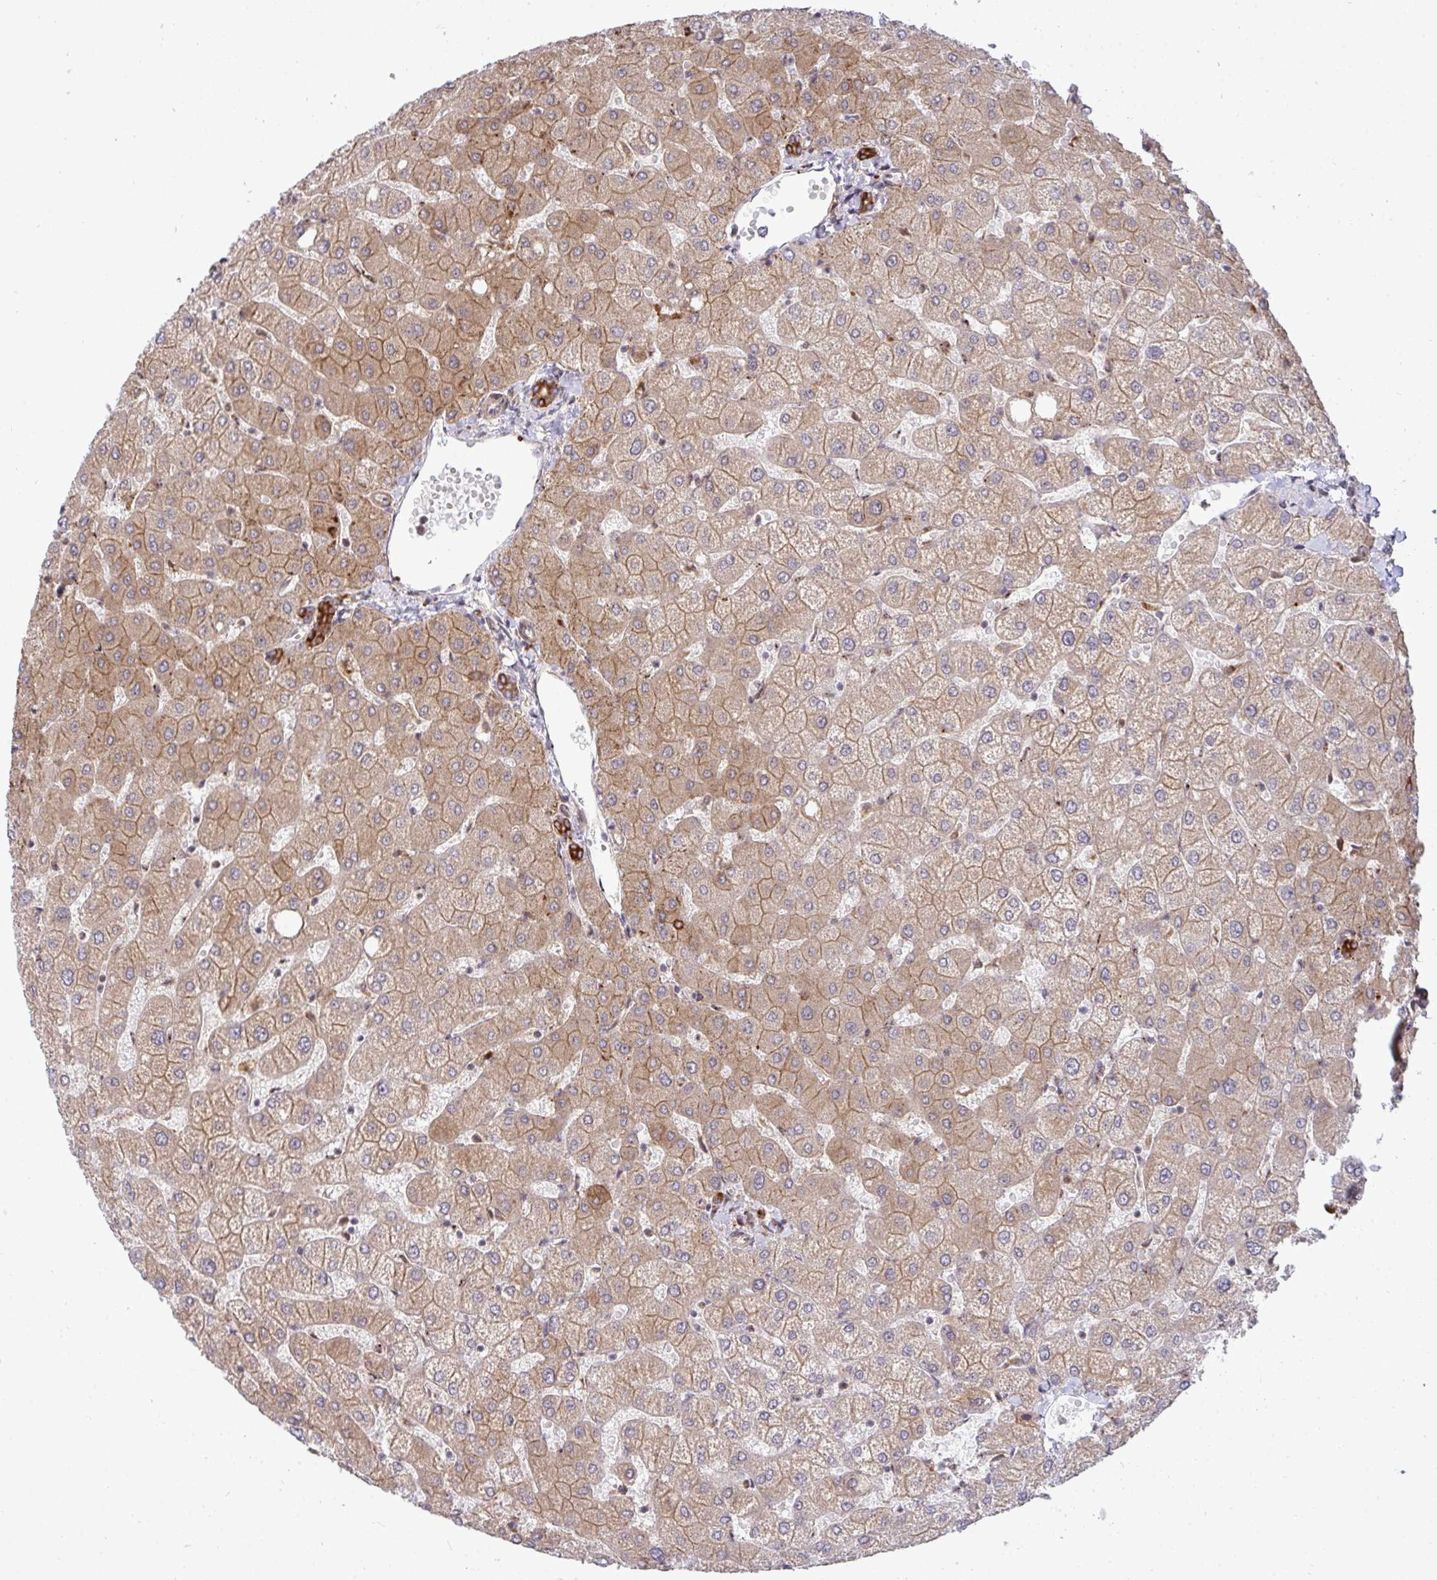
{"staining": {"intensity": "strong", "quantity": ">75%", "location": "cytoplasmic/membranous"}, "tissue": "liver", "cell_type": "Cholangiocytes", "image_type": "normal", "snomed": [{"axis": "morphology", "description": "Normal tissue, NOS"}, {"axis": "topography", "description": "Liver"}], "caption": "Immunohistochemical staining of benign human liver demonstrates >75% levels of strong cytoplasmic/membranous protein positivity in about >75% of cholangiocytes.", "gene": "TRIM44", "patient": {"sex": "female", "age": 54}}